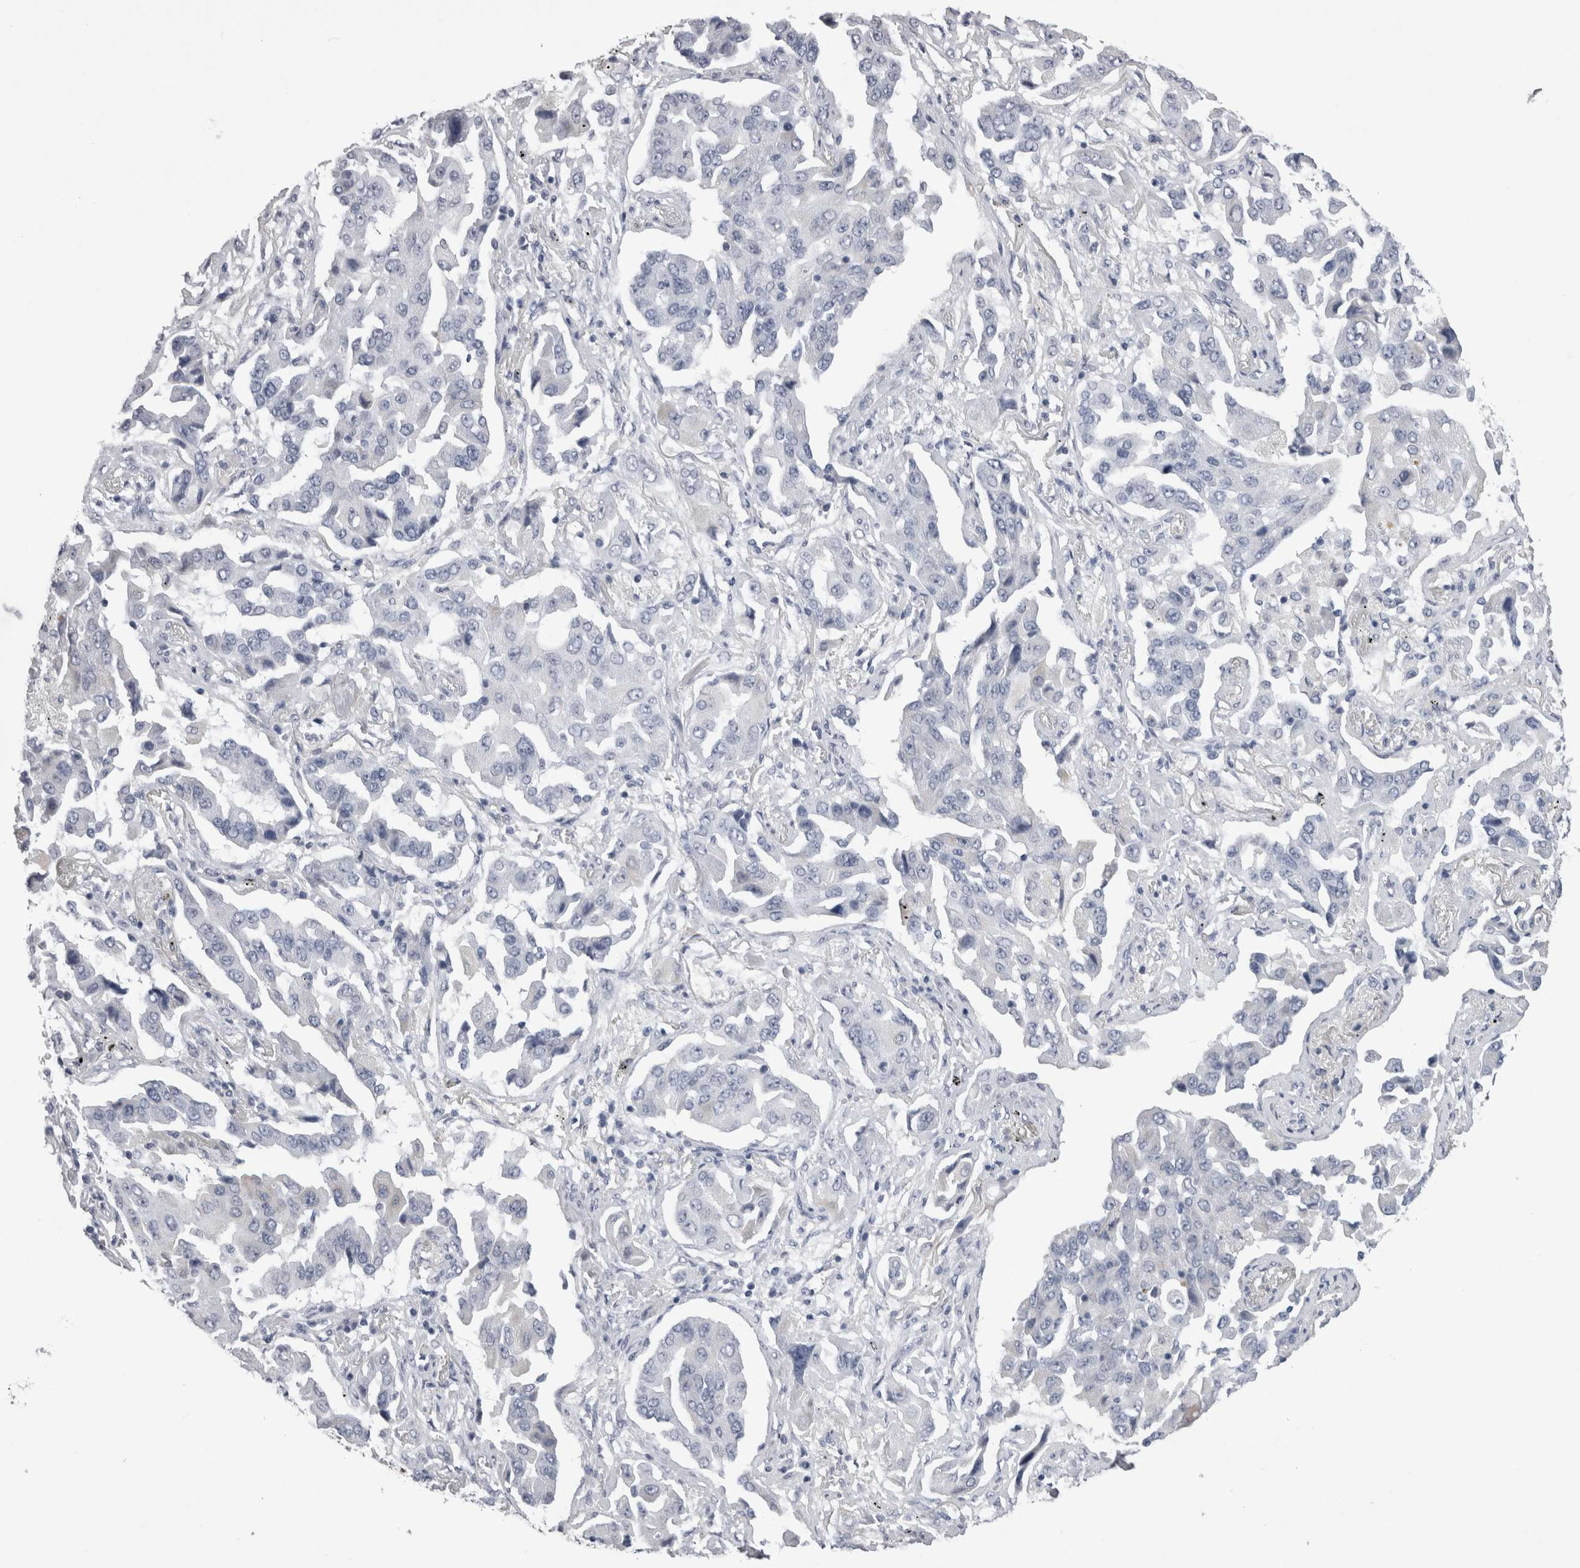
{"staining": {"intensity": "negative", "quantity": "none", "location": "none"}, "tissue": "lung cancer", "cell_type": "Tumor cells", "image_type": "cancer", "snomed": [{"axis": "morphology", "description": "Adenocarcinoma, NOS"}, {"axis": "topography", "description": "Lung"}], "caption": "Lung cancer (adenocarcinoma) was stained to show a protein in brown. There is no significant positivity in tumor cells.", "gene": "ALDH8A1", "patient": {"sex": "female", "age": 65}}